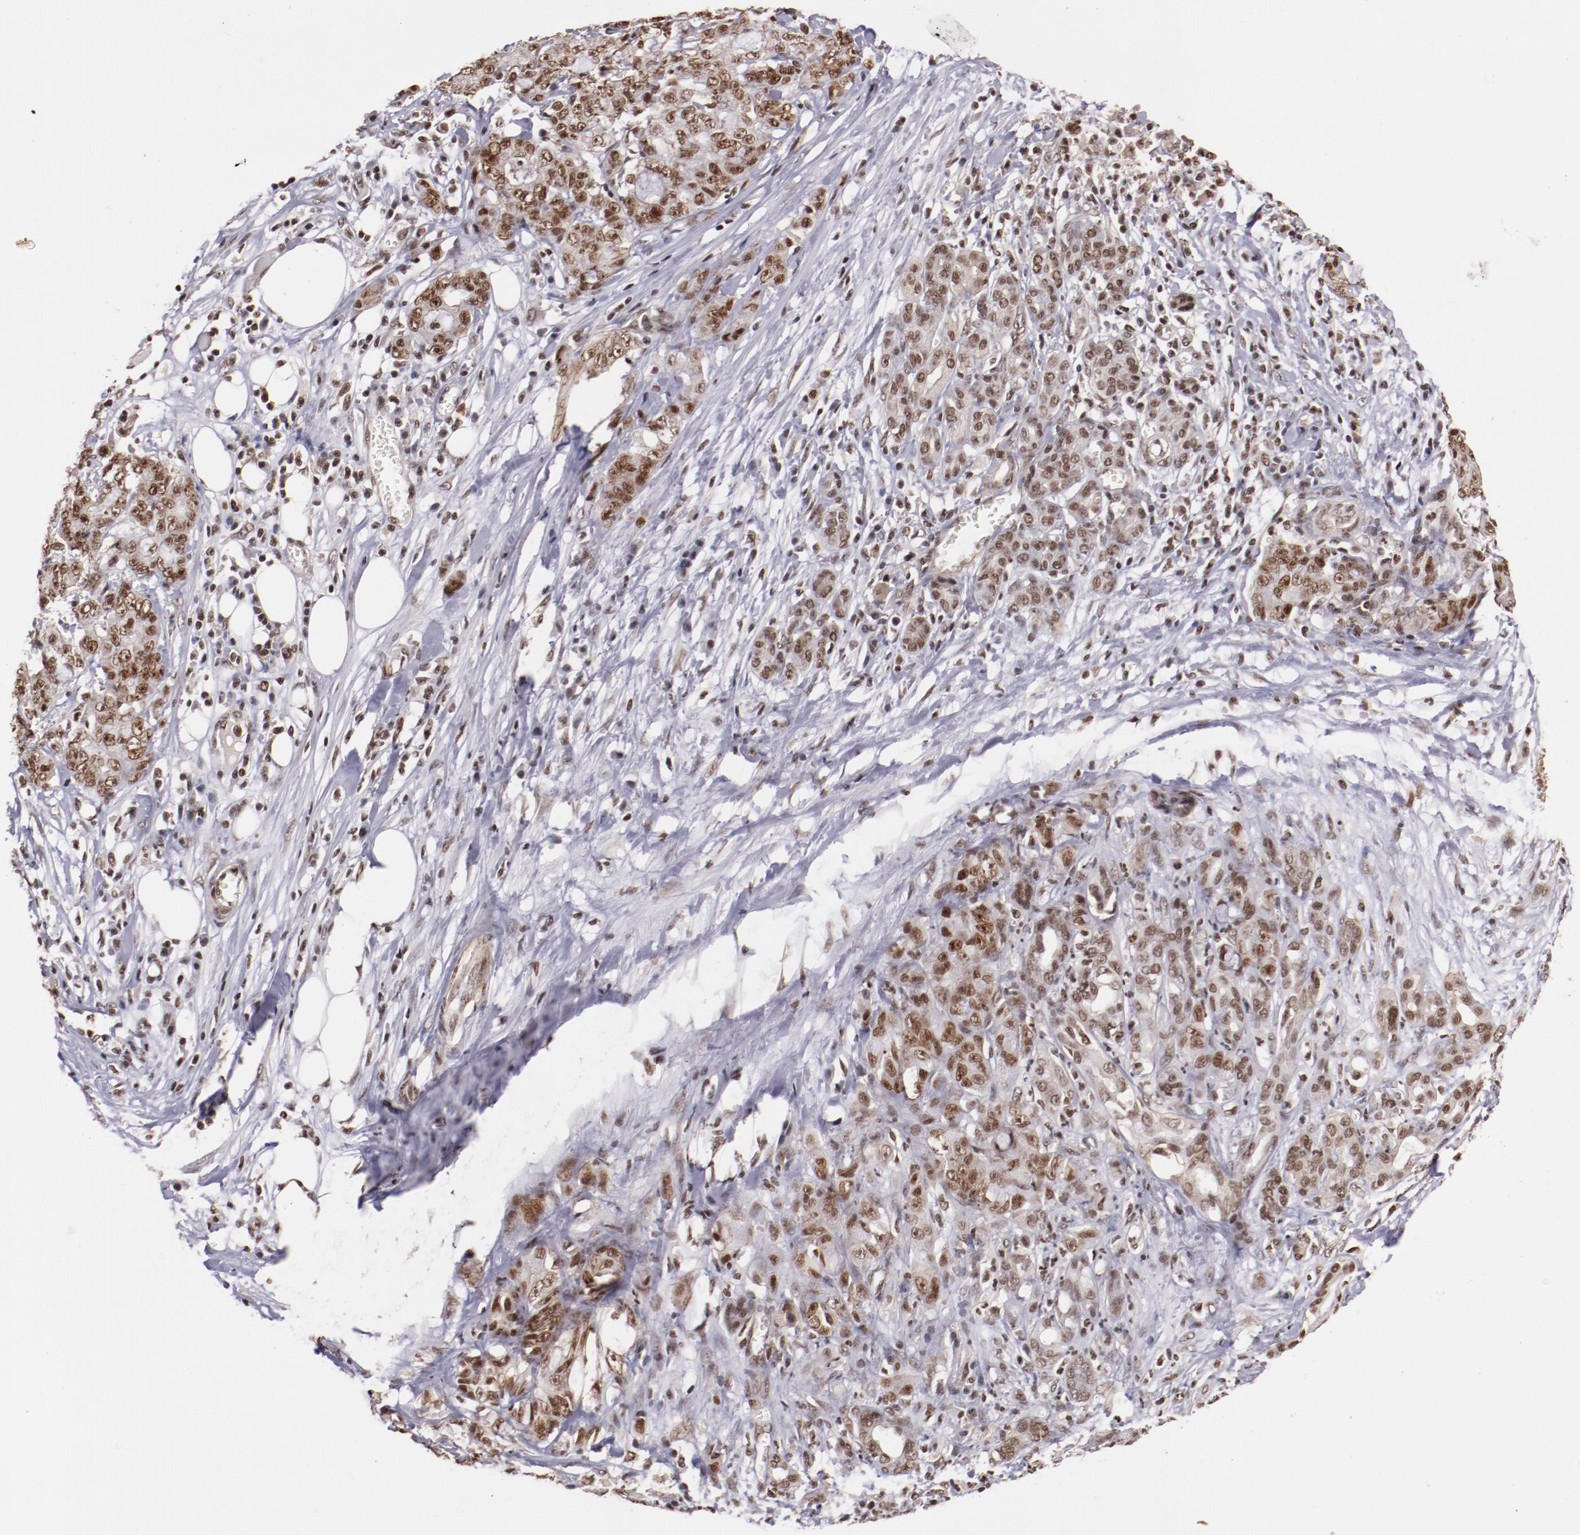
{"staining": {"intensity": "moderate", "quantity": ">75%", "location": "nuclear"}, "tissue": "pancreatic cancer", "cell_type": "Tumor cells", "image_type": "cancer", "snomed": [{"axis": "morphology", "description": "Adenocarcinoma, NOS"}, {"axis": "topography", "description": "Pancreas"}], "caption": "Pancreatic cancer (adenocarcinoma) stained with a protein marker reveals moderate staining in tumor cells.", "gene": "STAG2", "patient": {"sex": "female", "age": 73}}